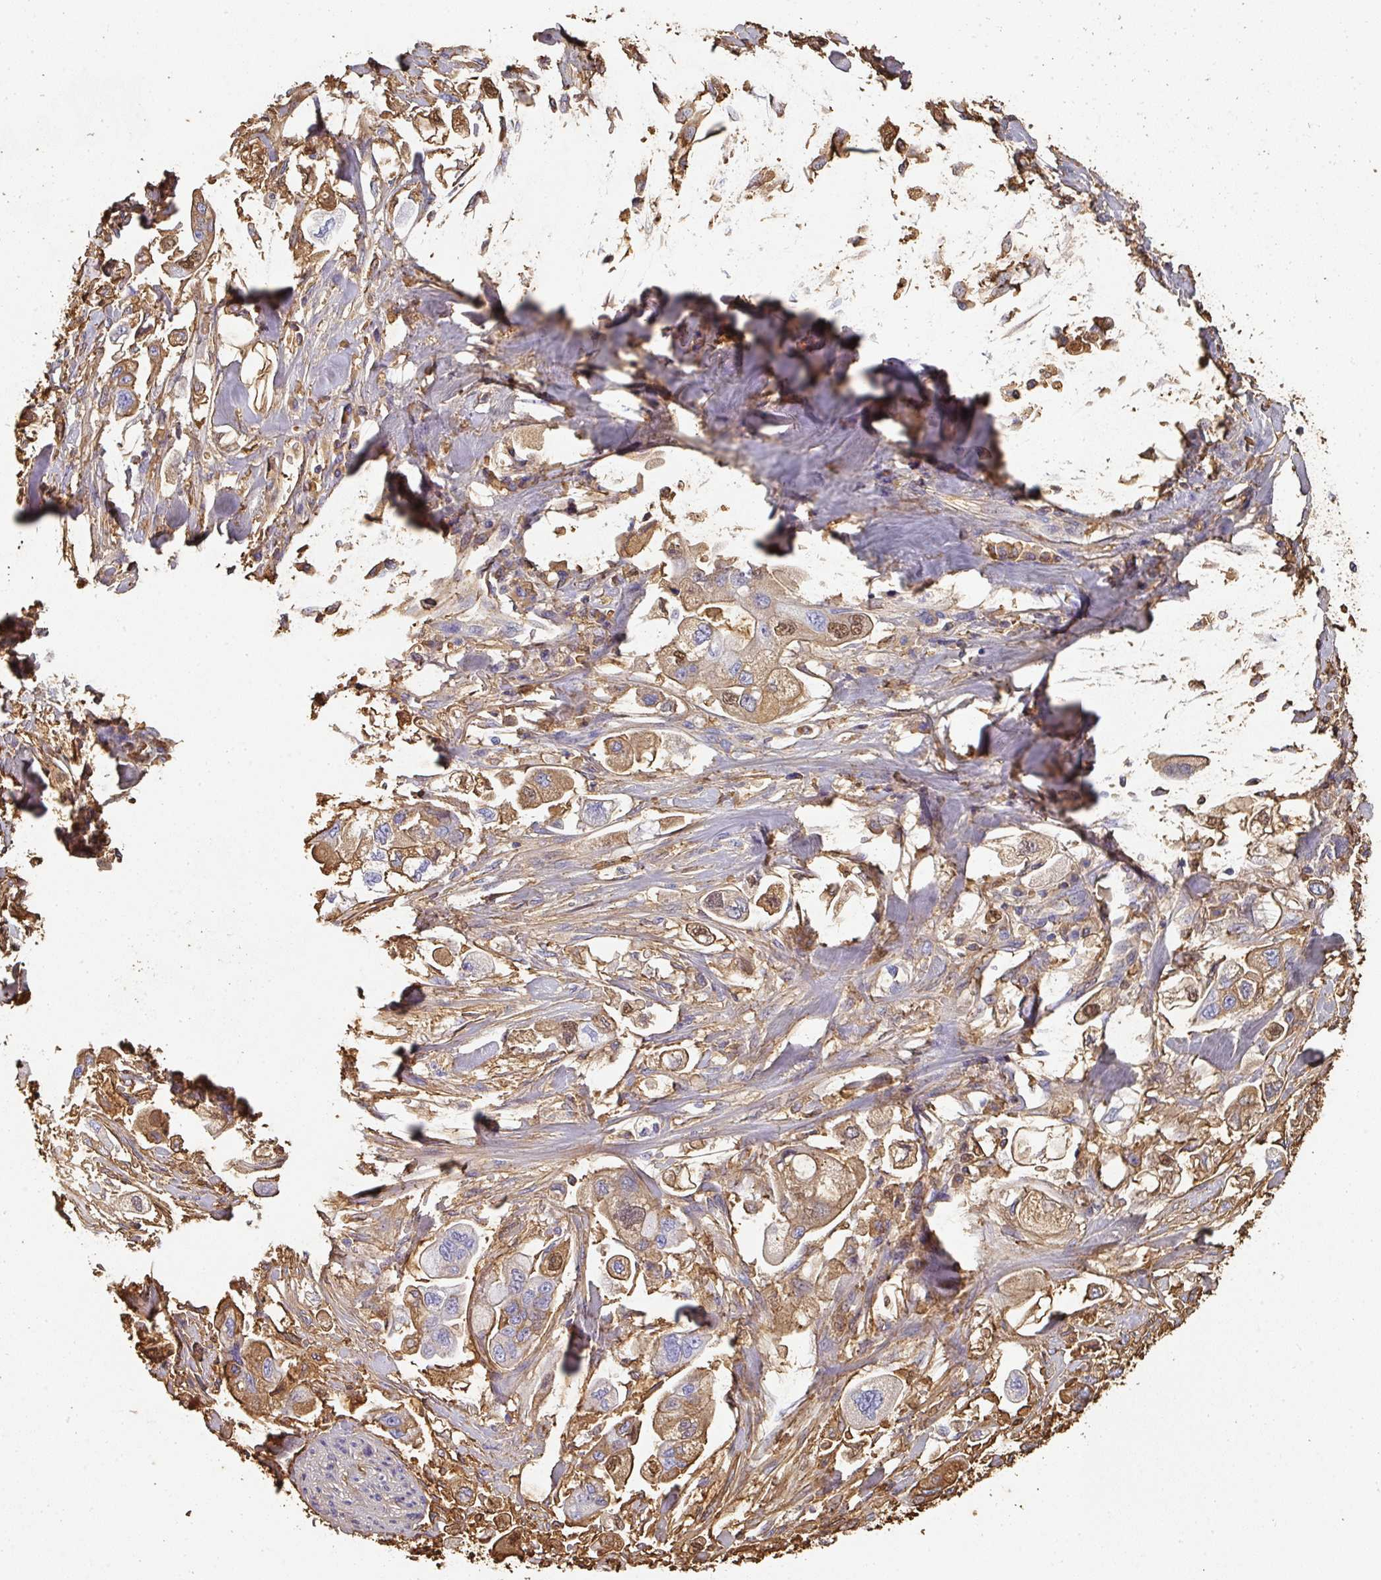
{"staining": {"intensity": "moderate", "quantity": "25%-75%", "location": "cytoplasmic/membranous,nuclear"}, "tissue": "stomach cancer", "cell_type": "Tumor cells", "image_type": "cancer", "snomed": [{"axis": "morphology", "description": "Adenocarcinoma, NOS"}, {"axis": "topography", "description": "Stomach"}], "caption": "Immunohistochemistry photomicrograph of stomach adenocarcinoma stained for a protein (brown), which displays medium levels of moderate cytoplasmic/membranous and nuclear expression in about 25%-75% of tumor cells.", "gene": "ALB", "patient": {"sex": "male", "age": 62}}